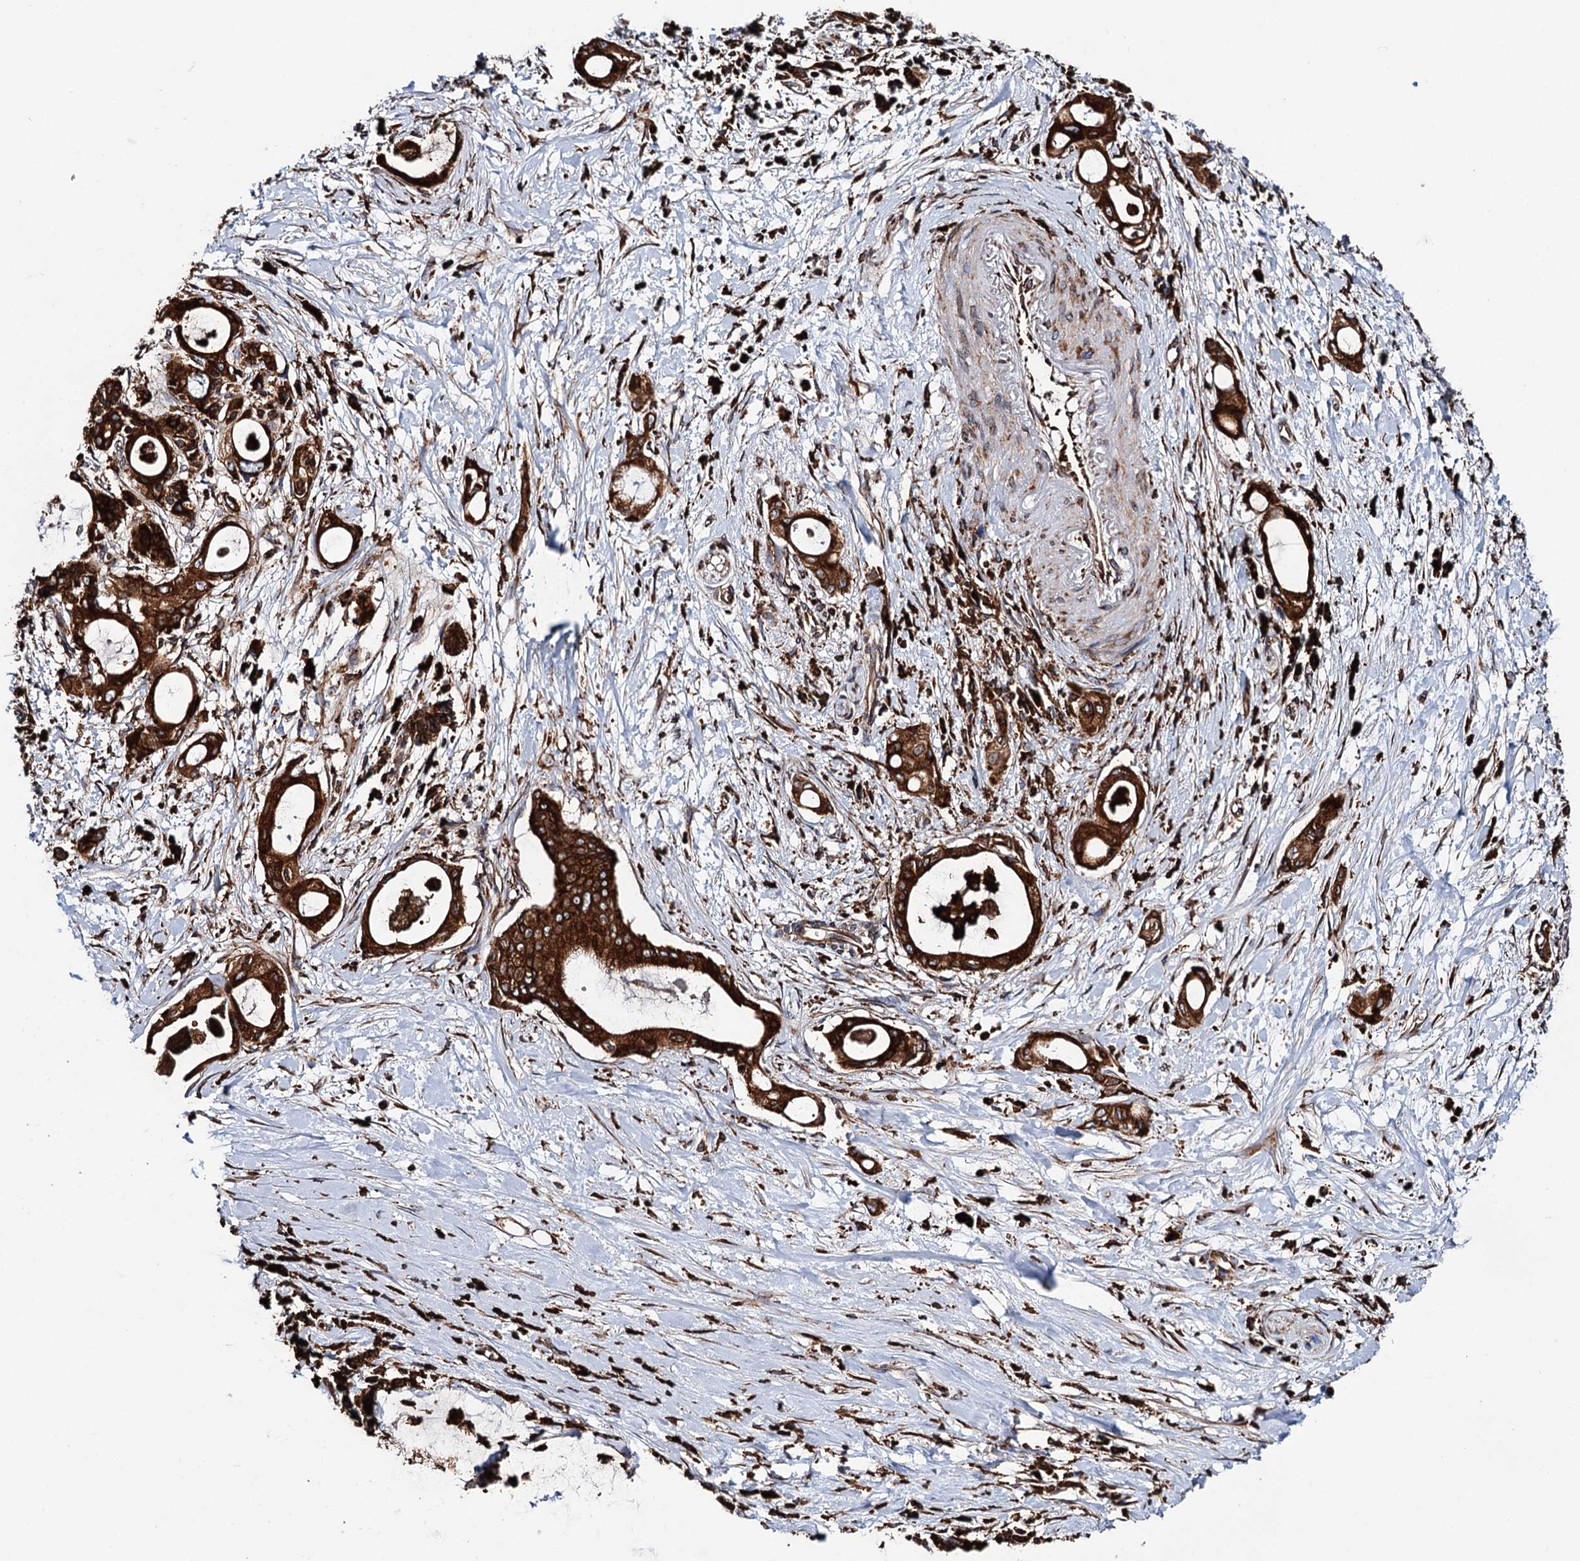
{"staining": {"intensity": "strong", "quantity": ">75%", "location": "cytoplasmic/membranous"}, "tissue": "pancreatic cancer", "cell_type": "Tumor cells", "image_type": "cancer", "snomed": [{"axis": "morphology", "description": "Adenocarcinoma, NOS"}, {"axis": "topography", "description": "Pancreas"}], "caption": "Brown immunohistochemical staining in adenocarcinoma (pancreatic) demonstrates strong cytoplasmic/membranous positivity in approximately >75% of tumor cells. The staining was performed using DAB, with brown indicating positive protein expression. Nuclei are stained blue with hematoxylin.", "gene": "ERP29", "patient": {"sex": "male", "age": 72}}